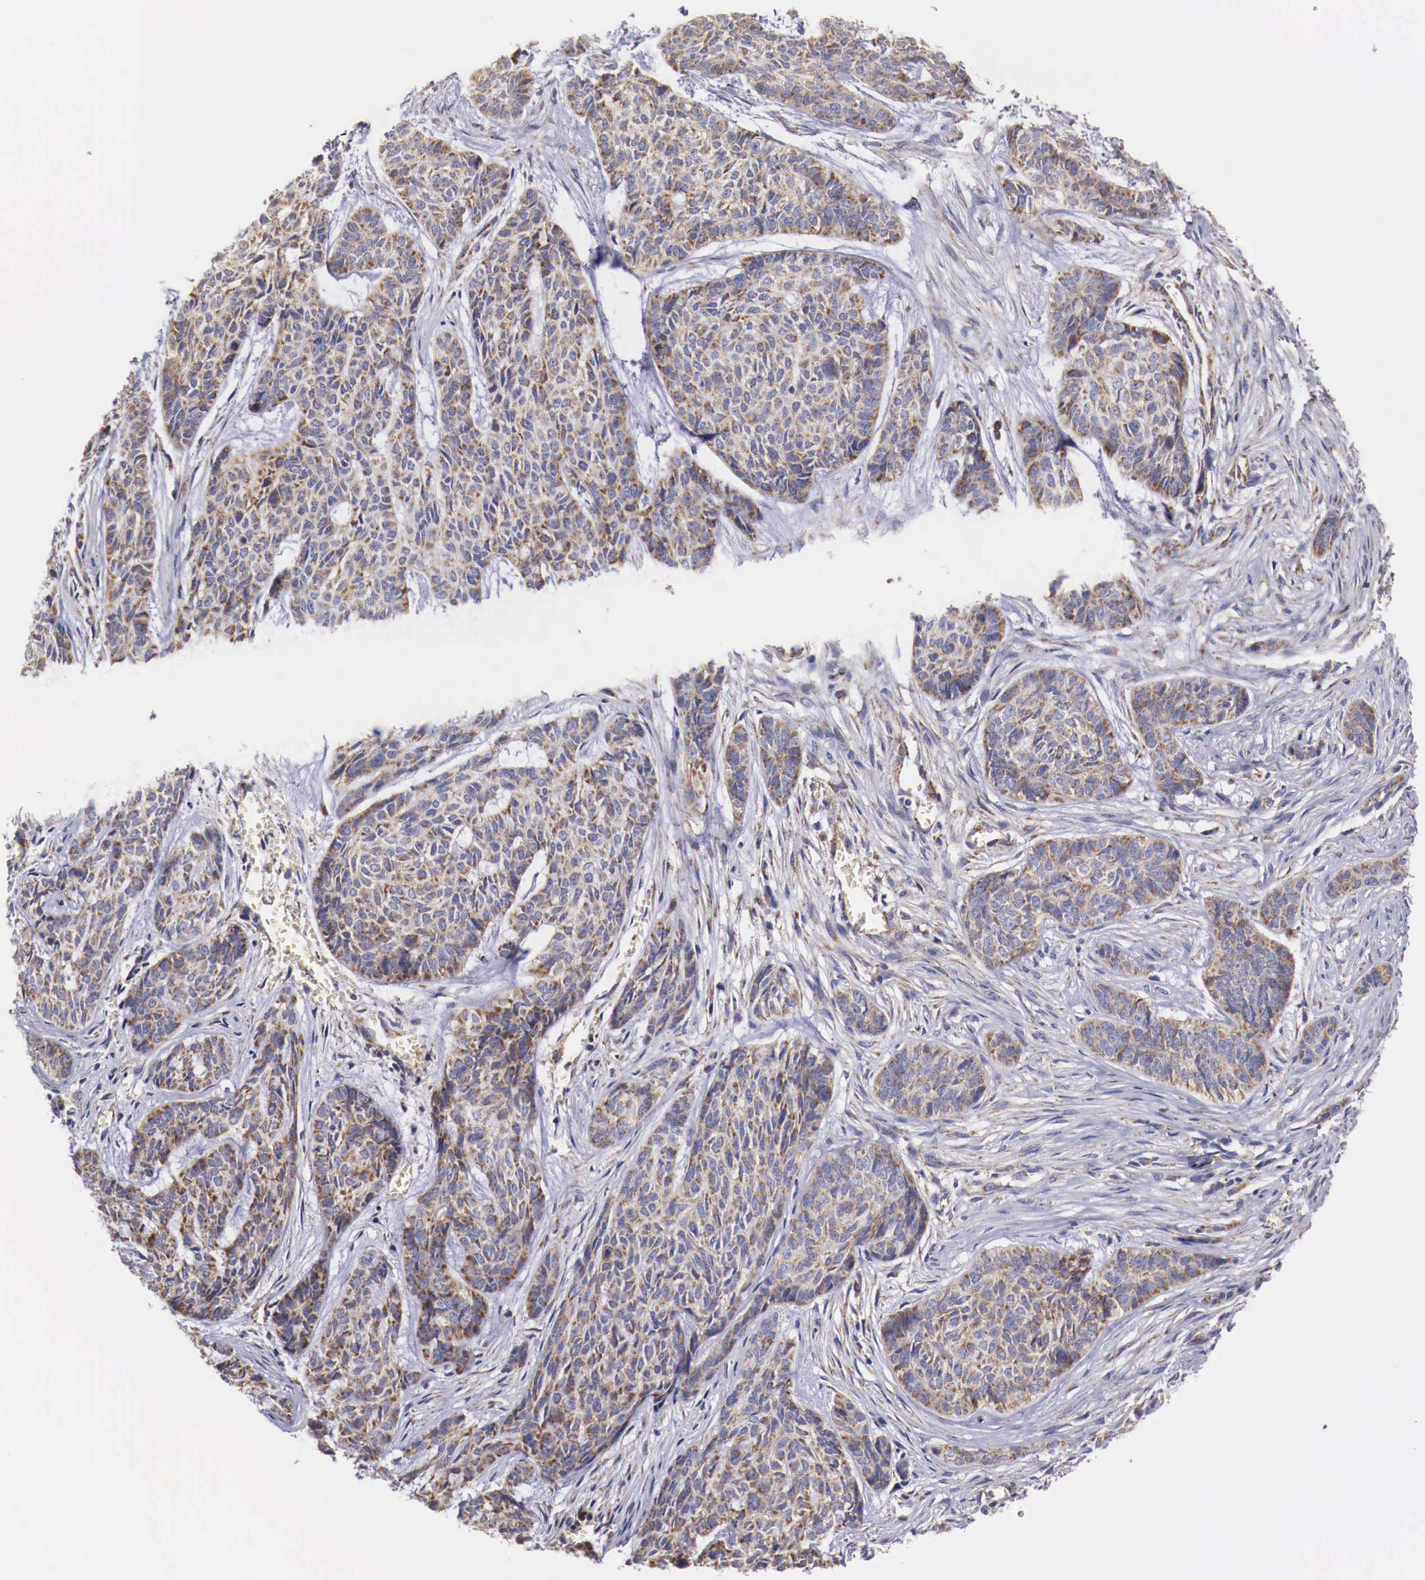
{"staining": {"intensity": "weak", "quantity": "25%-75%", "location": "cytoplasmic/membranous"}, "tissue": "skin cancer", "cell_type": "Tumor cells", "image_type": "cancer", "snomed": [{"axis": "morphology", "description": "Normal tissue, NOS"}, {"axis": "morphology", "description": "Basal cell carcinoma"}, {"axis": "topography", "description": "Skin"}], "caption": "This photomicrograph exhibits immunohistochemistry (IHC) staining of skin cancer, with low weak cytoplasmic/membranous staining in approximately 25%-75% of tumor cells.", "gene": "XPNPEP3", "patient": {"sex": "female", "age": 65}}